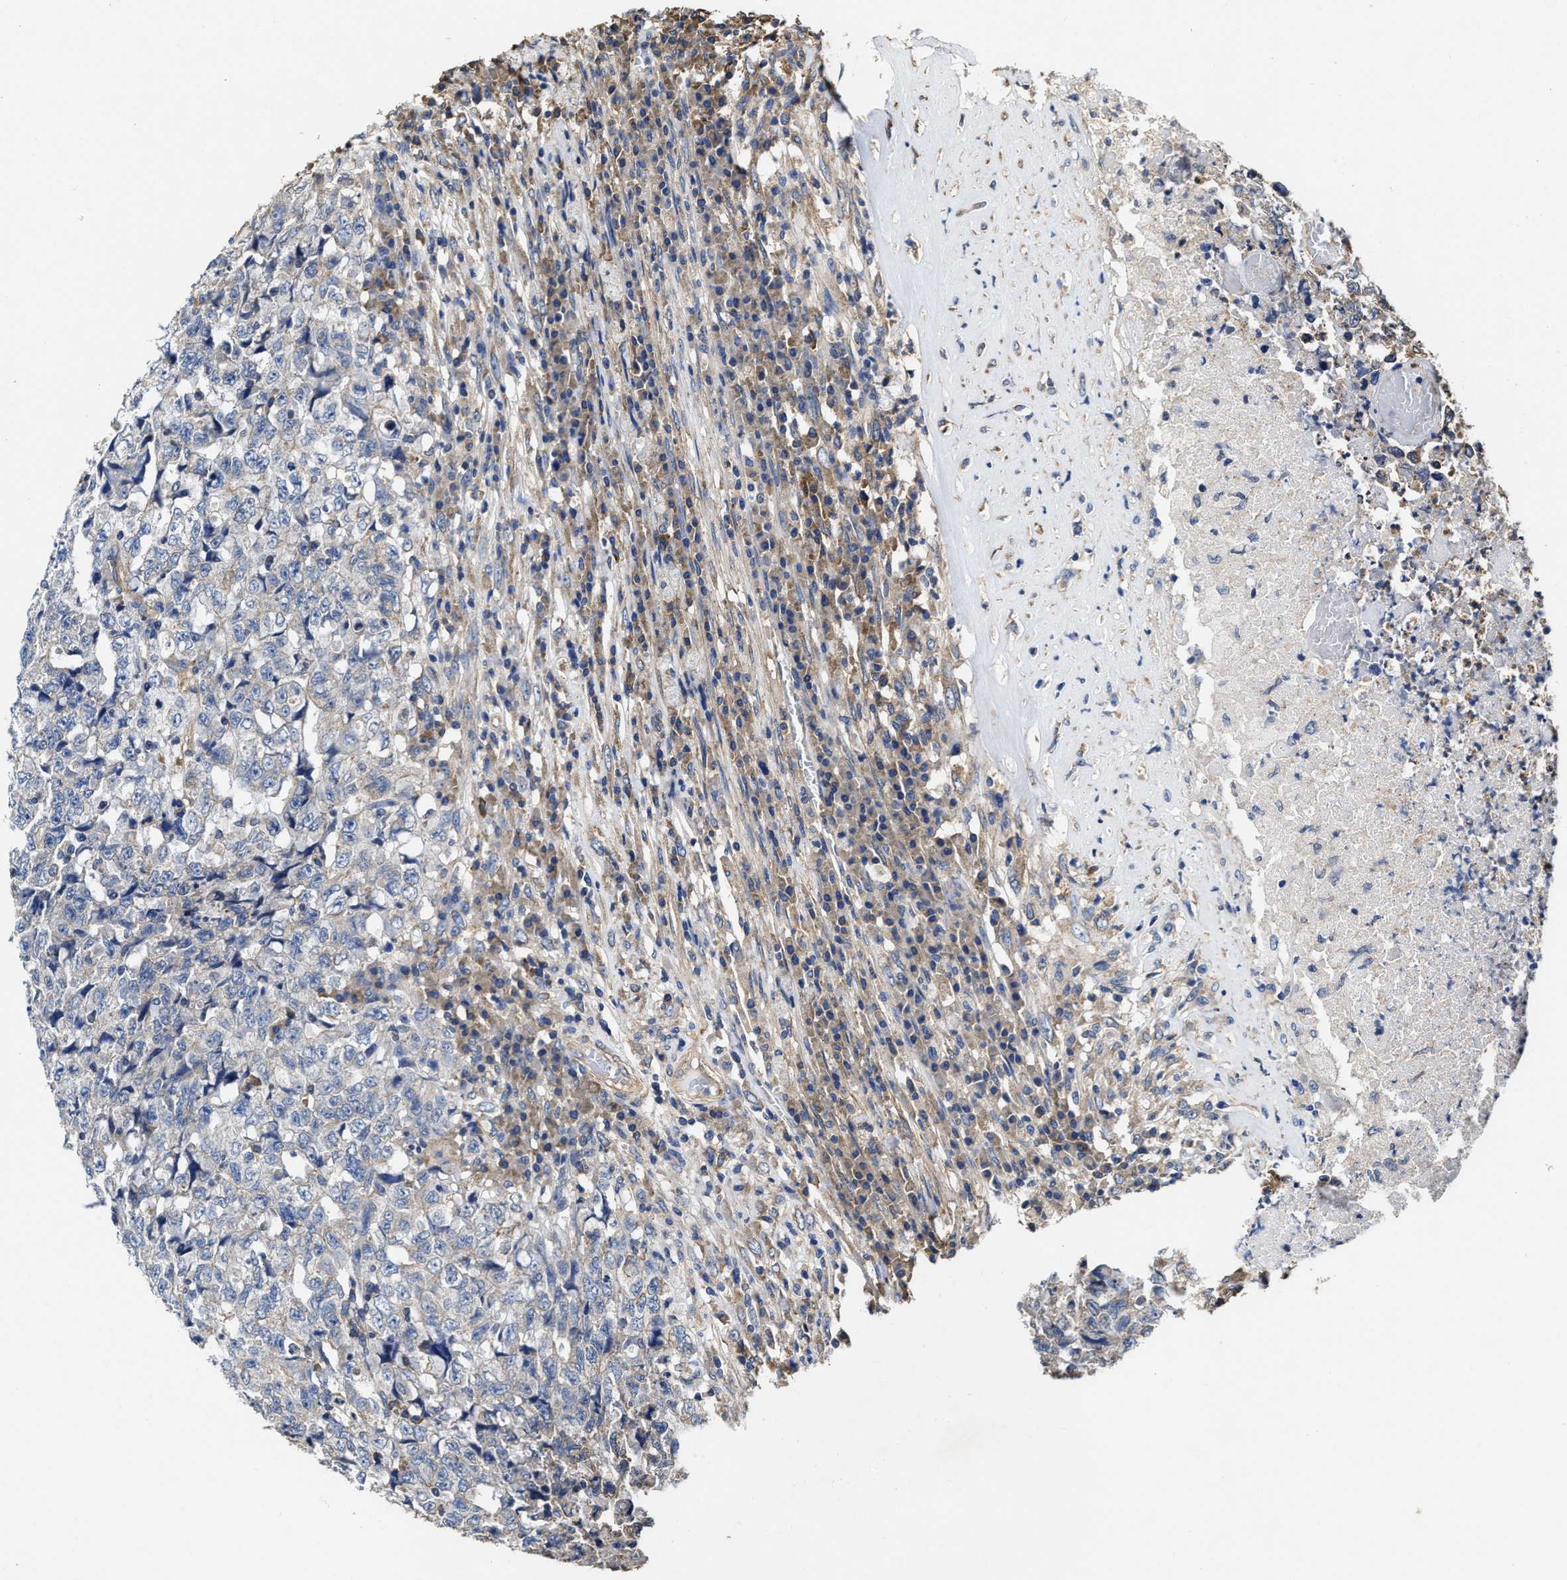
{"staining": {"intensity": "weak", "quantity": "<25%", "location": "cytoplasmic/membranous"}, "tissue": "testis cancer", "cell_type": "Tumor cells", "image_type": "cancer", "snomed": [{"axis": "morphology", "description": "Necrosis, NOS"}, {"axis": "morphology", "description": "Carcinoma, Embryonal, NOS"}, {"axis": "topography", "description": "Testis"}], "caption": "Histopathology image shows no significant protein expression in tumor cells of testis cancer (embryonal carcinoma).", "gene": "SFXN4", "patient": {"sex": "male", "age": 19}}